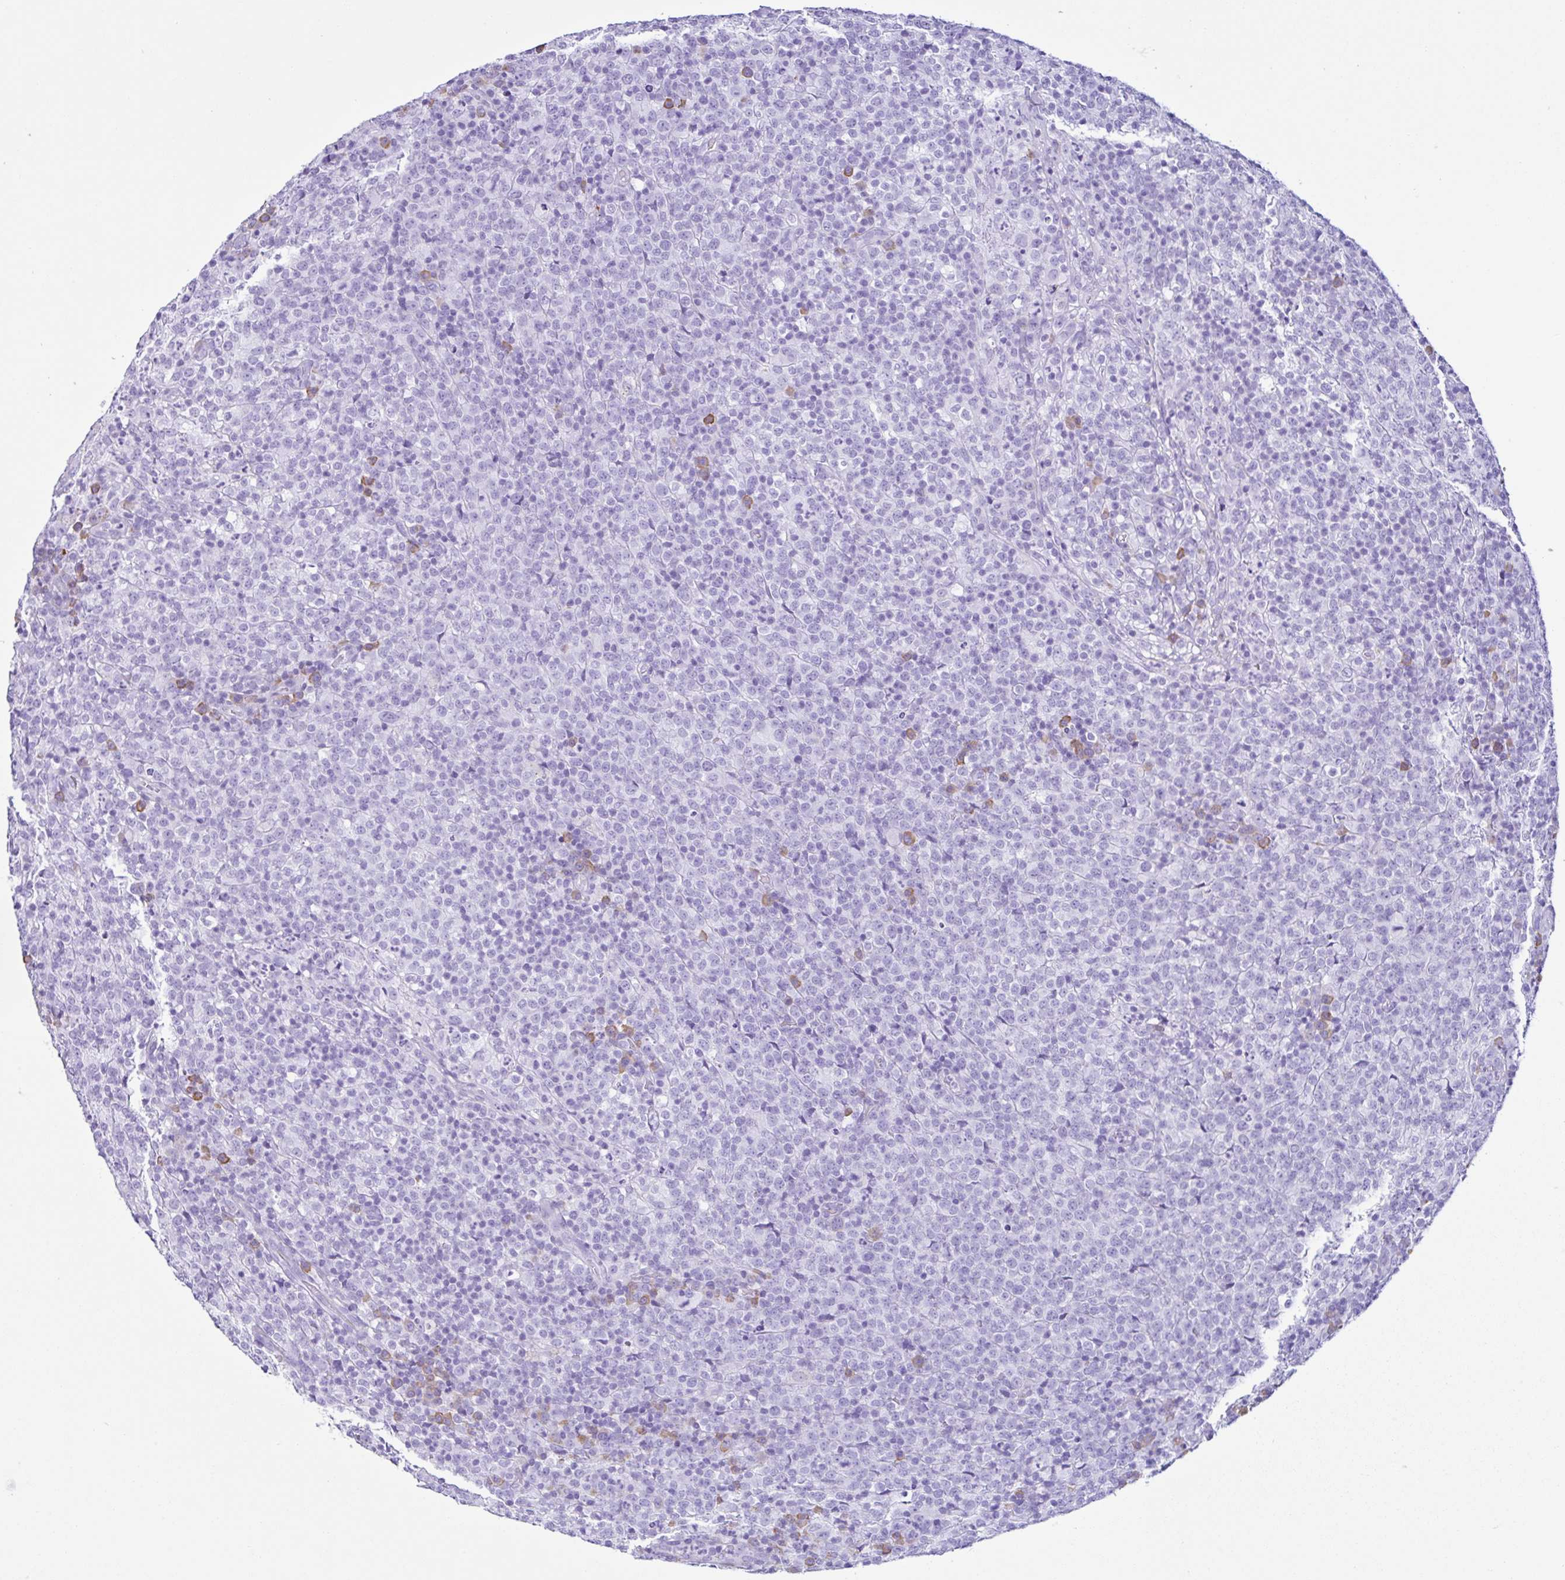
{"staining": {"intensity": "moderate", "quantity": "<25%", "location": "cytoplasmic/membranous"}, "tissue": "lymphoma", "cell_type": "Tumor cells", "image_type": "cancer", "snomed": [{"axis": "morphology", "description": "Malignant lymphoma, non-Hodgkin's type, High grade"}, {"axis": "topography", "description": "Lymph node"}], "caption": "There is low levels of moderate cytoplasmic/membranous expression in tumor cells of lymphoma, as demonstrated by immunohistochemical staining (brown color).", "gene": "PIGF", "patient": {"sex": "male", "age": 54}}